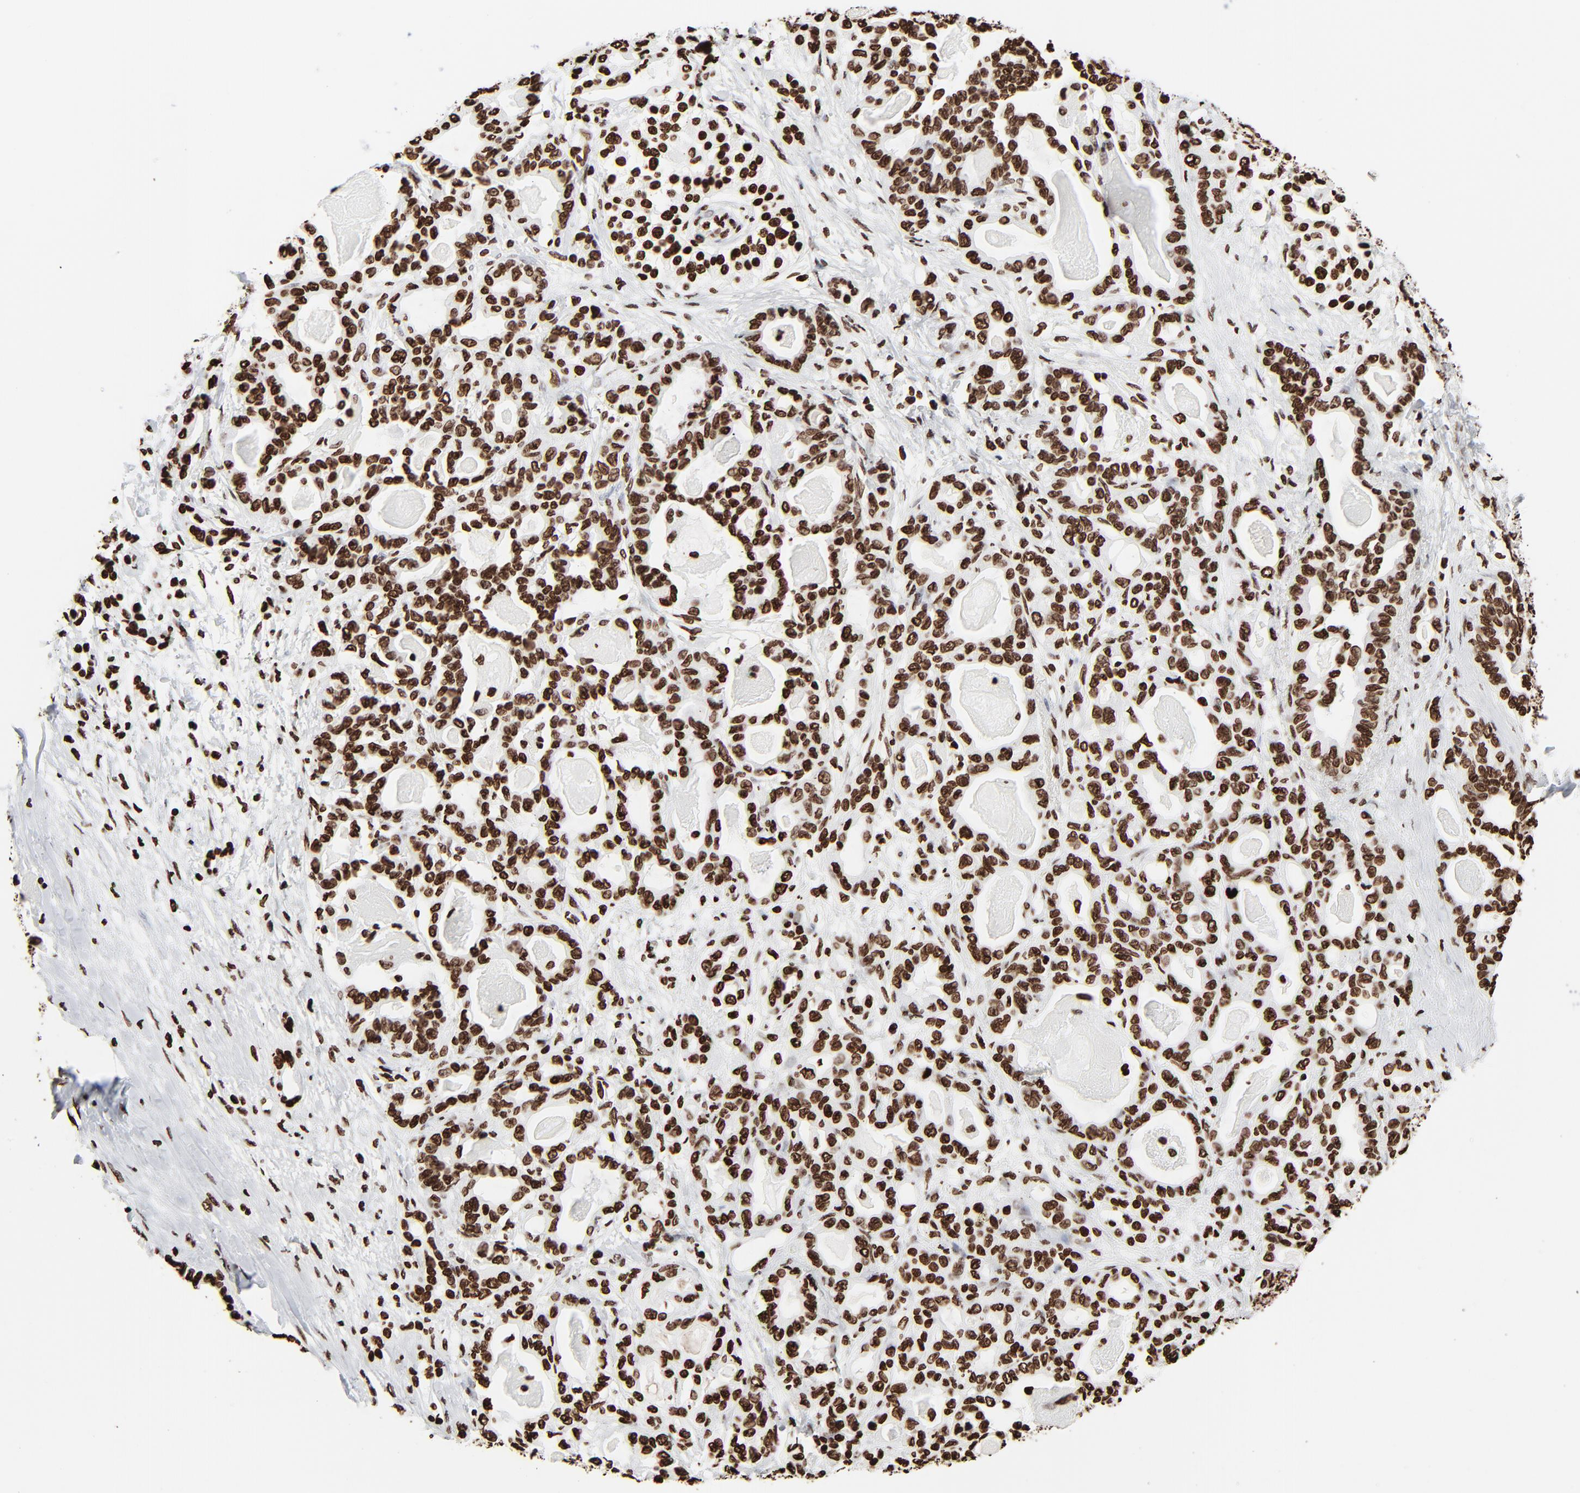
{"staining": {"intensity": "strong", "quantity": ">75%", "location": "nuclear"}, "tissue": "pancreatic cancer", "cell_type": "Tumor cells", "image_type": "cancer", "snomed": [{"axis": "morphology", "description": "Adenocarcinoma, NOS"}, {"axis": "topography", "description": "Pancreas"}], "caption": "Immunohistochemical staining of adenocarcinoma (pancreatic) demonstrates strong nuclear protein staining in about >75% of tumor cells.", "gene": "H3-4", "patient": {"sex": "male", "age": 63}}